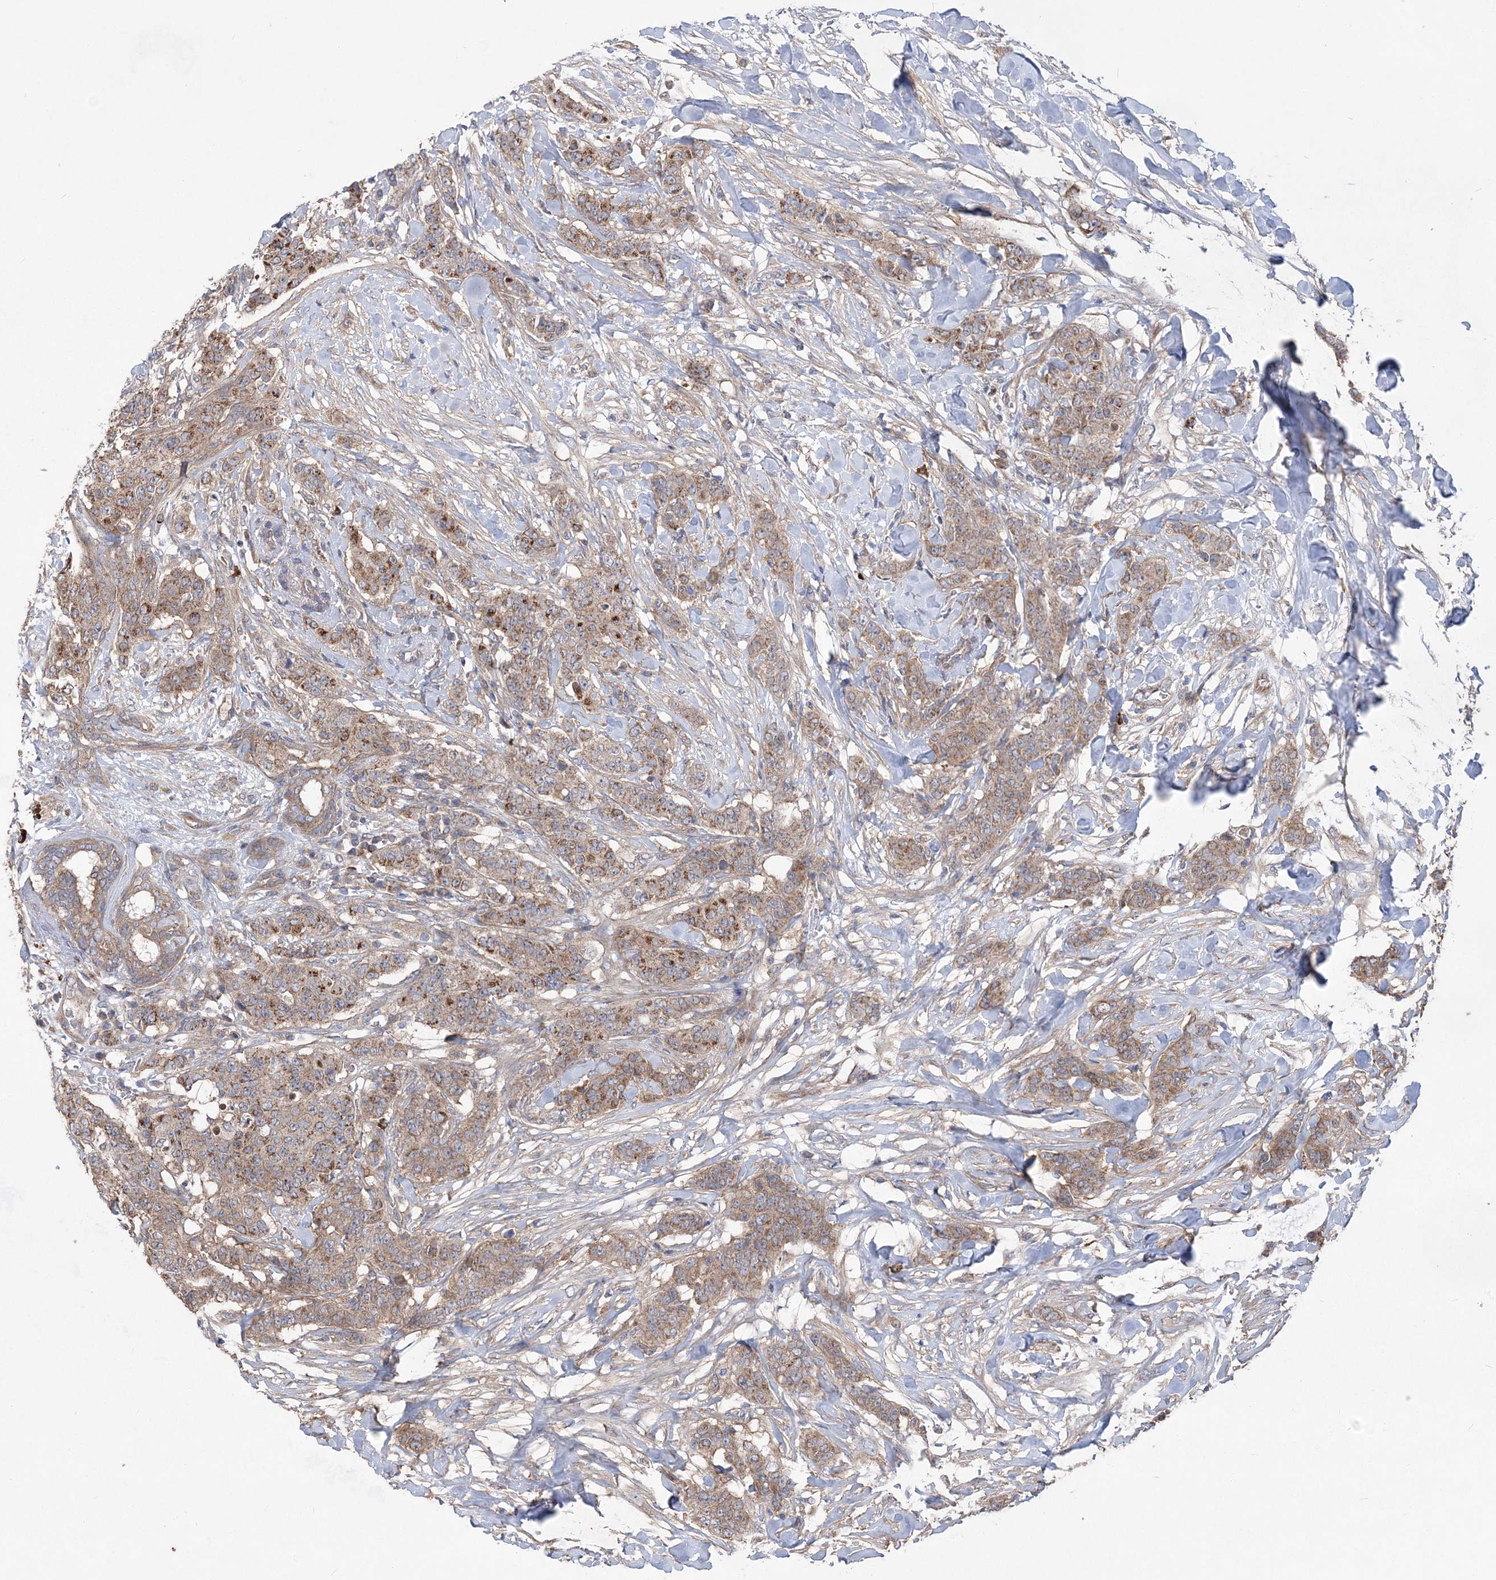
{"staining": {"intensity": "moderate", "quantity": ">75%", "location": "cytoplasmic/membranous"}, "tissue": "breast cancer", "cell_type": "Tumor cells", "image_type": "cancer", "snomed": [{"axis": "morphology", "description": "Duct carcinoma"}, {"axis": "topography", "description": "Breast"}], "caption": "Immunohistochemical staining of breast cancer (invasive ductal carcinoma) exhibits medium levels of moderate cytoplasmic/membranous staining in about >75% of tumor cells. The protein is shown in brown color, while the nuclei are stained blue.", "gene": "MTRF1L", "patient": {"sex": "female", "age": 40}}